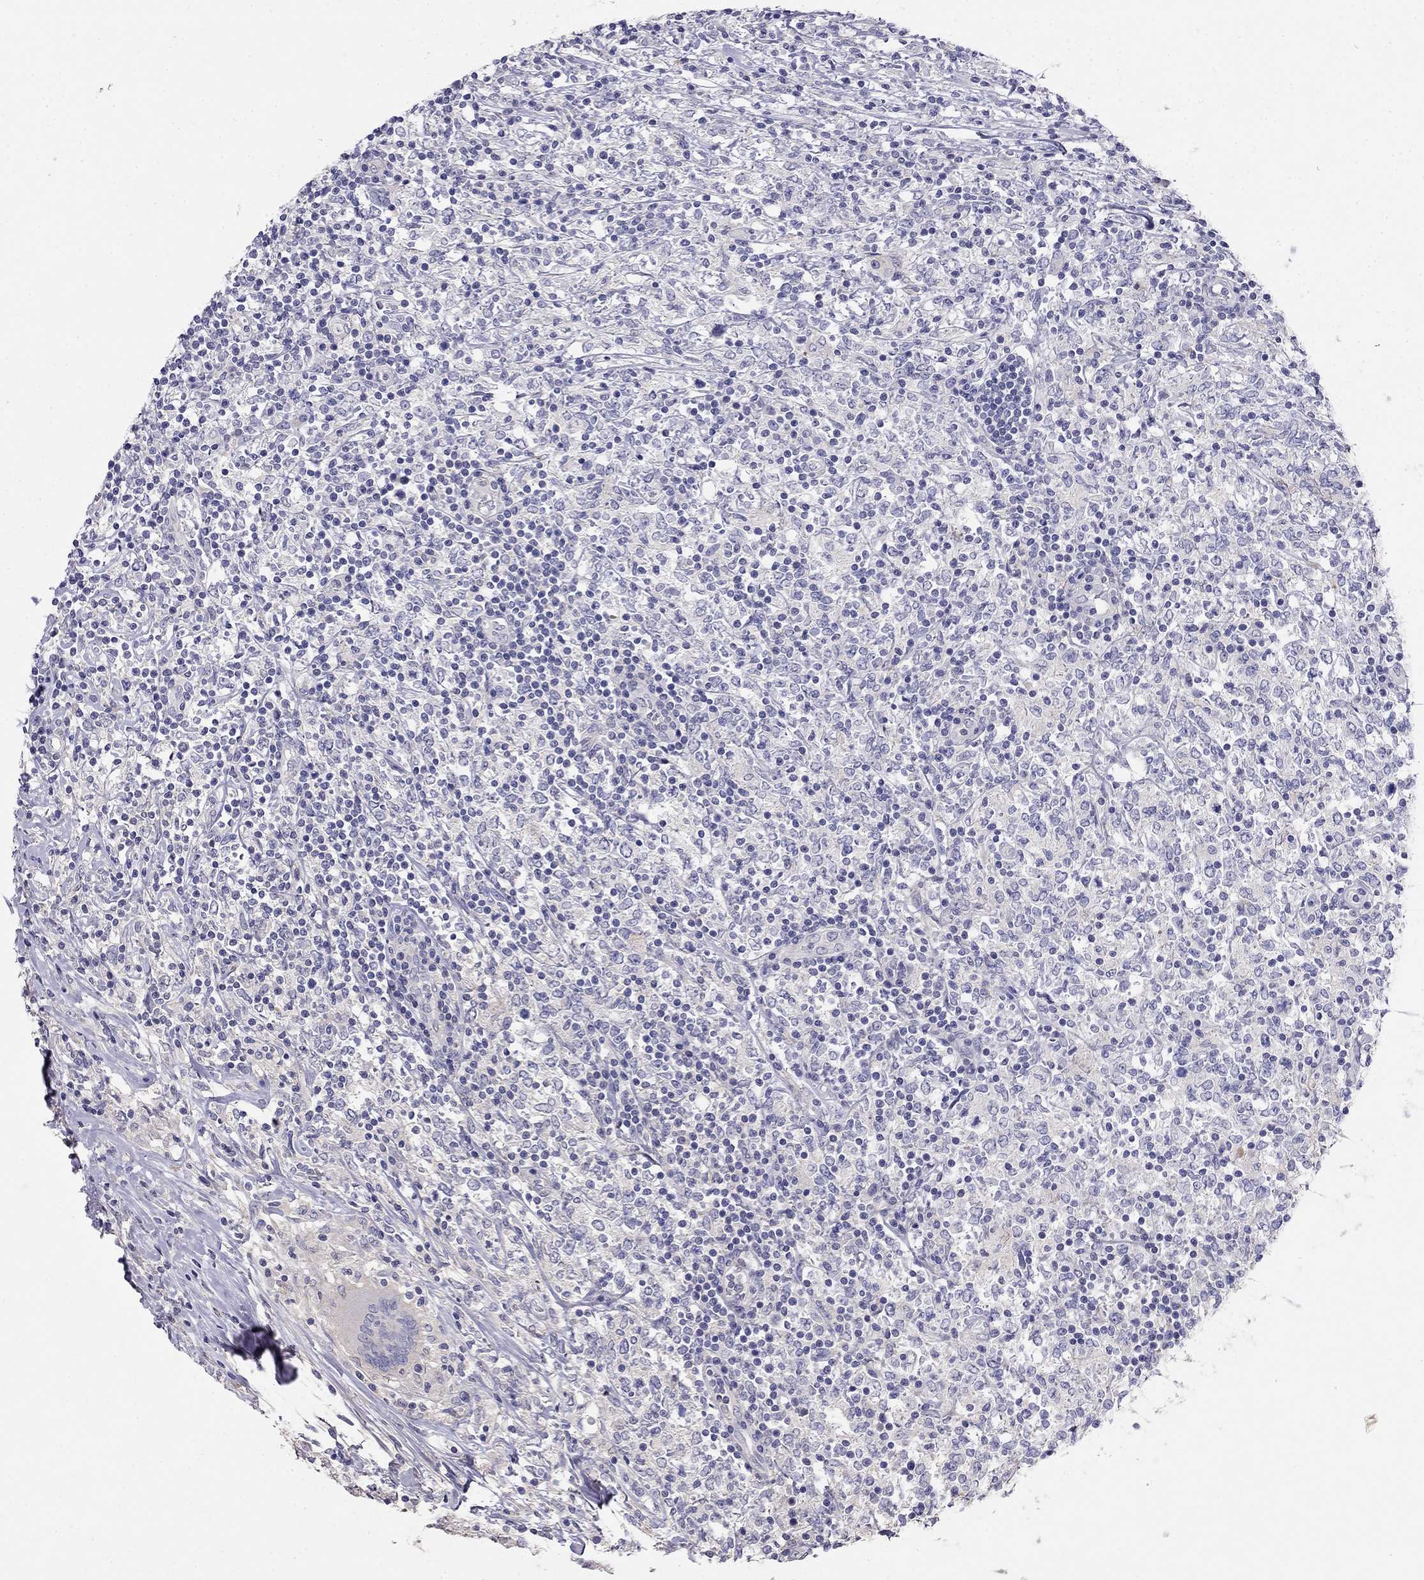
{"staining": {"intensity": "negative", "quantity": "none", "location": "none"}, "tissue": "lymphoma", "cell_type": "Tumor cells", "image_type": "cancer", "snomed": [{"axis": "morphology", "description": "Malignant lymphoma, non-Hodgkin's type, High grade"}, {"axis": "topography", "description": "Lymph node"}], "caption": "High magnification brightfield microscopy of high-grade malignant lymphoma, non-Hodgkin's type stained with DAB (3,3'-diaminobenzidine) (brown) and counterstained with hematoxylin (blue): tumor cells show no significant positivity.", "gene": "LY6H", "patient": {"sex": "female", "age": 84}}